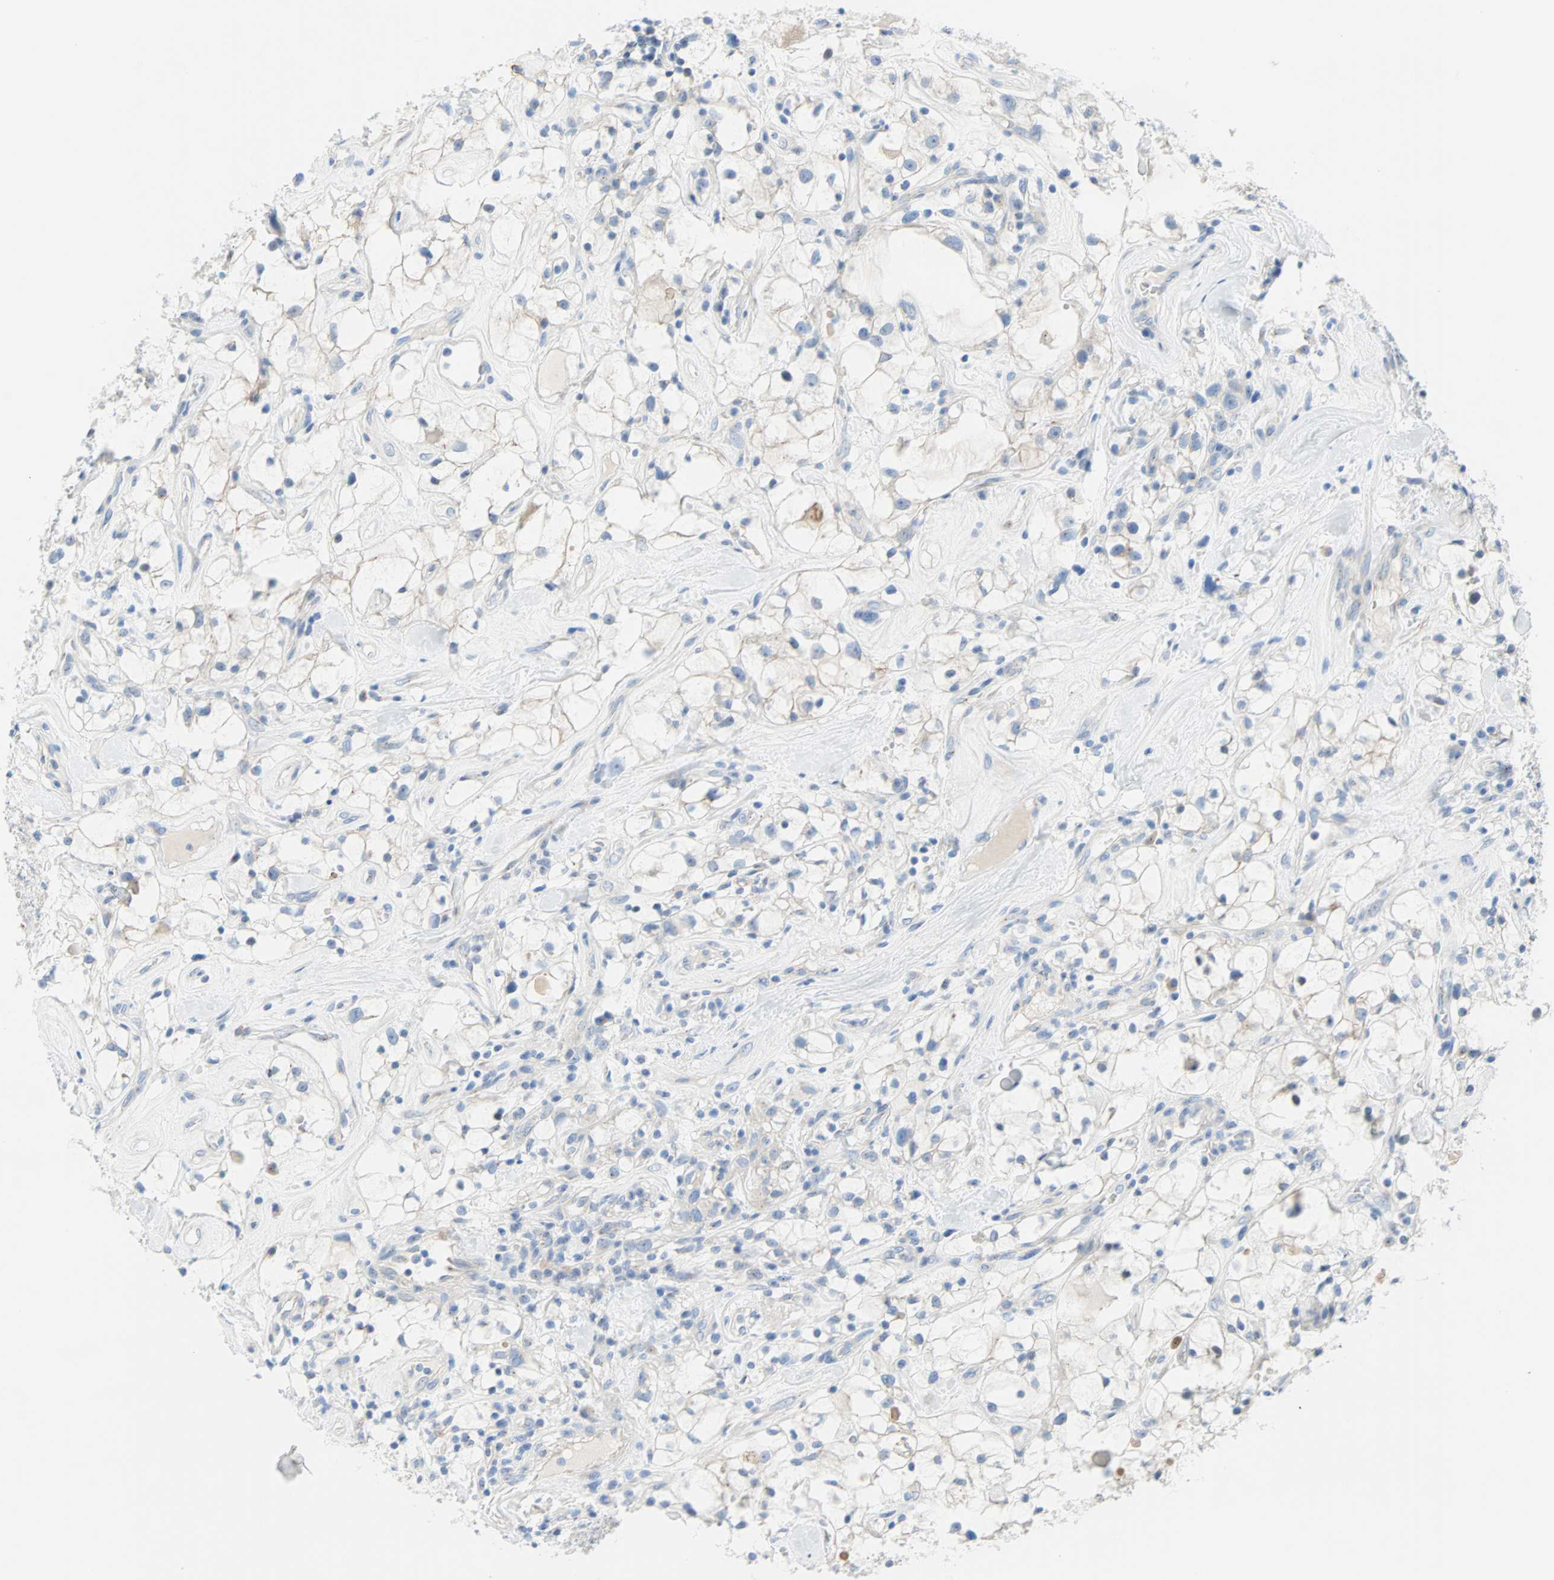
{"staining": {"intensity": "weak", "quantity": "<25%", "location": "cytoplasmic/membranous"}, "tissue": "renal cancer", "cell_type": "Tumor cells", "image_type": "cancer", "snomed": [{"axis": "morphology", "description": "Adenocarcinoma, NOS"}, {"axis": "topography", "description": "Kidney"}], "caption": "The immunohistochemistry (IHC) histopathology image has no significant positivity in tumor cells of renal cancer tissue. (Stains: DAB (3,3'-diaminobenzidine) immunohistochemistry (IHC) with hematoxylin counter stain, Microscopy: brightfield microscopy at high magnification).", "gene": "PDPN", "patient": {"sex": "female", "age": 60}}